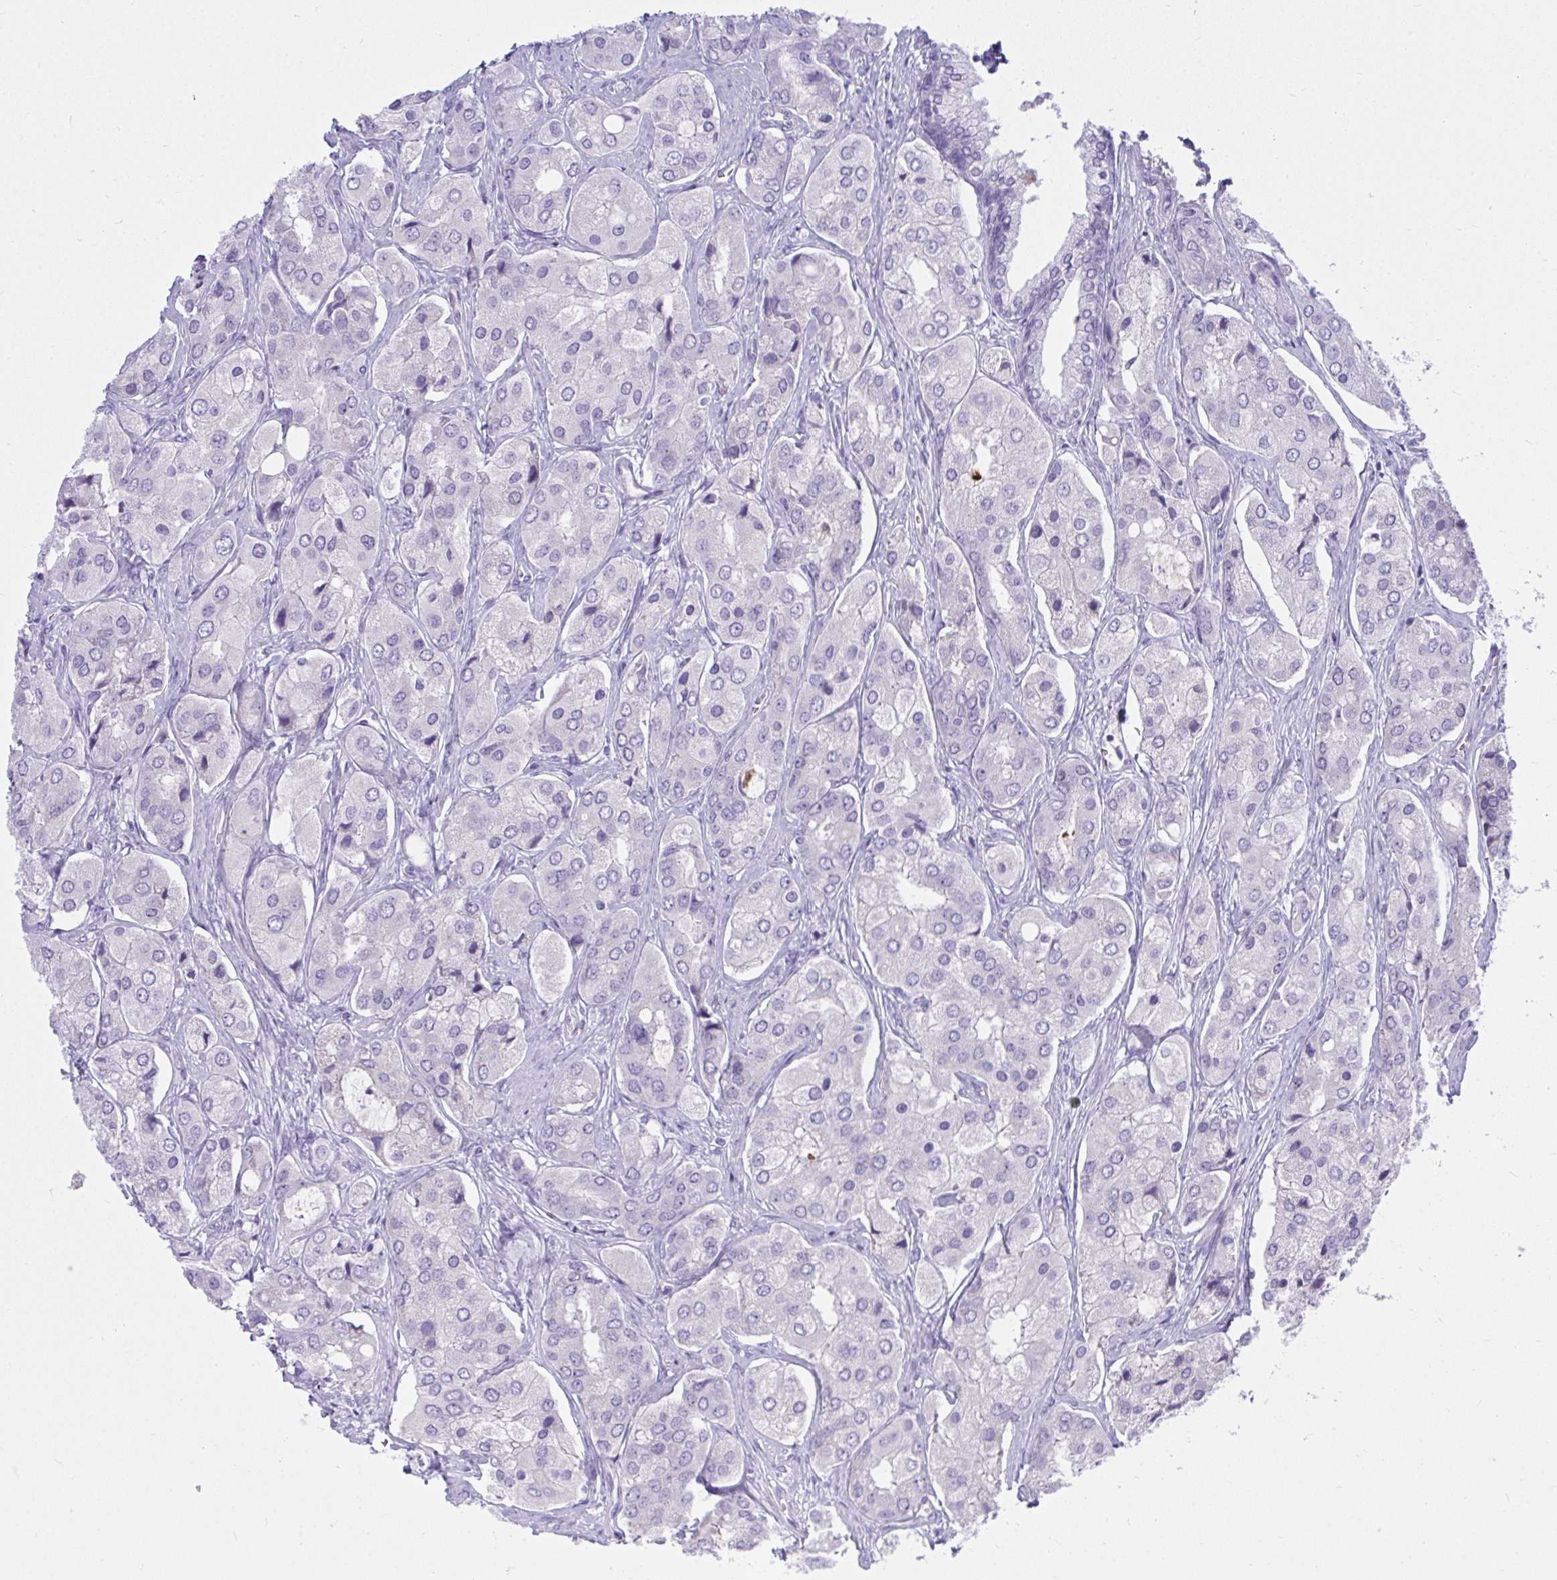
{"staining": {"intensity": "negative", "quantity": "none", "location": "none"}, "tissue": "prostate cancer", "cell_type": "Tumor cells", "image_type": "cancer", "snomed": [{"axis": "morphology", "description": "Adenocarcinoma, Low grade"}, {"axis": "topography", "description": "Prostate"}], "caption": "DAB (3,3'-diaminobenzidine) immunohistochemical staining of prostate cancer (adenocarcinoma (low-grade)) reveals no significant positivity in tumor cells.", "gene": "LRRC36", "patient": {"sex": "male", "age": 69}}